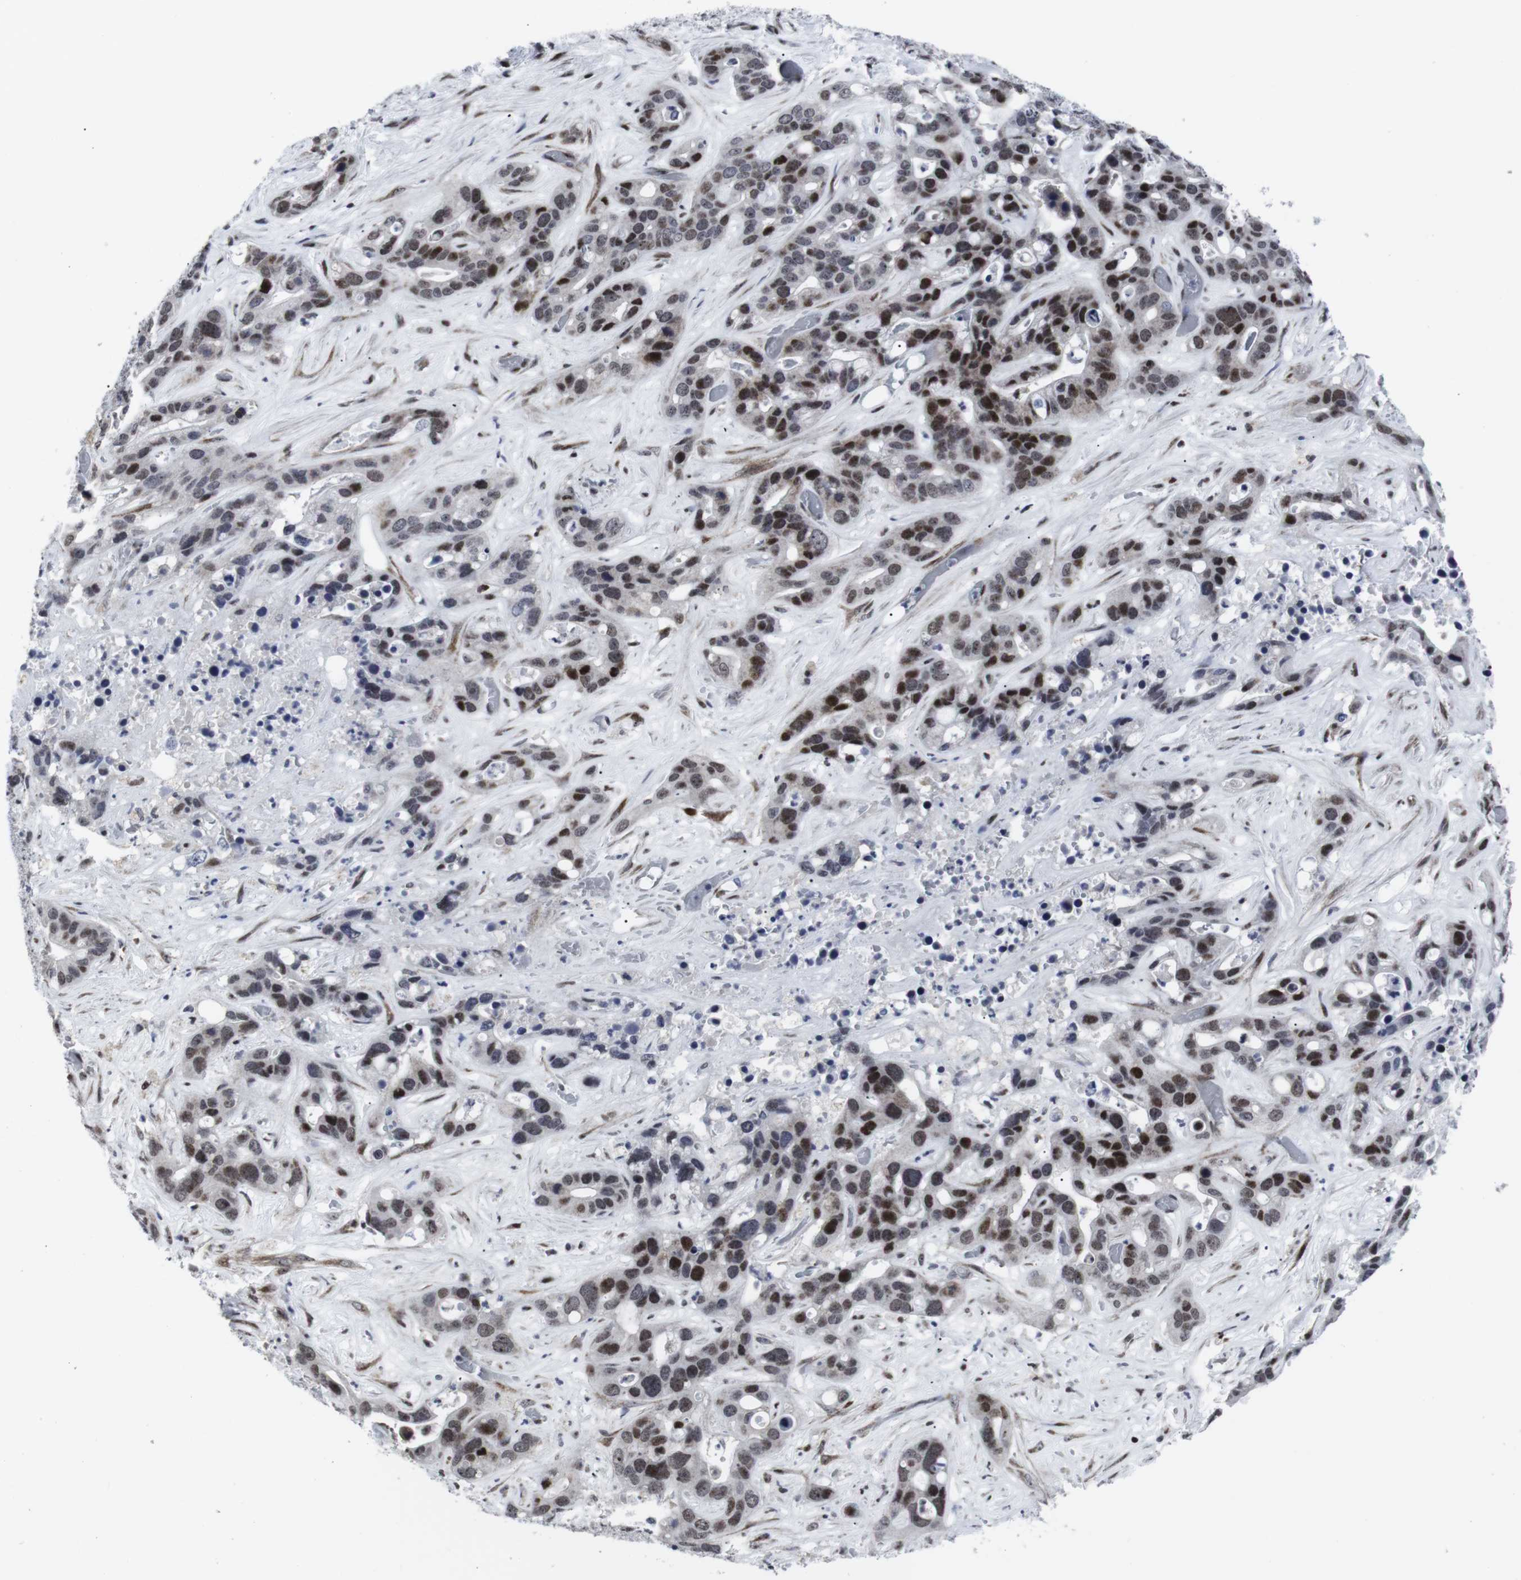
{"staining": {"intensity": "strong", "quantity": ">75%", "location": "nuclear"}, "tissue": "liver cancer", "cell_type": "Tumor cells", "image_type": "cancer", "snomed": [{"axis": "morphology", "description": "Cholangiocarcinoma"}, {"axis": "topography", "description": "Liver"}], "caption": "About >75% of tumor cells in liver cancer reveal strong nuclear protein expression as visualized by brown immunohistochemical staining.", "gene": "MLH1", "patient": {"sex": "female", "age": 65}}